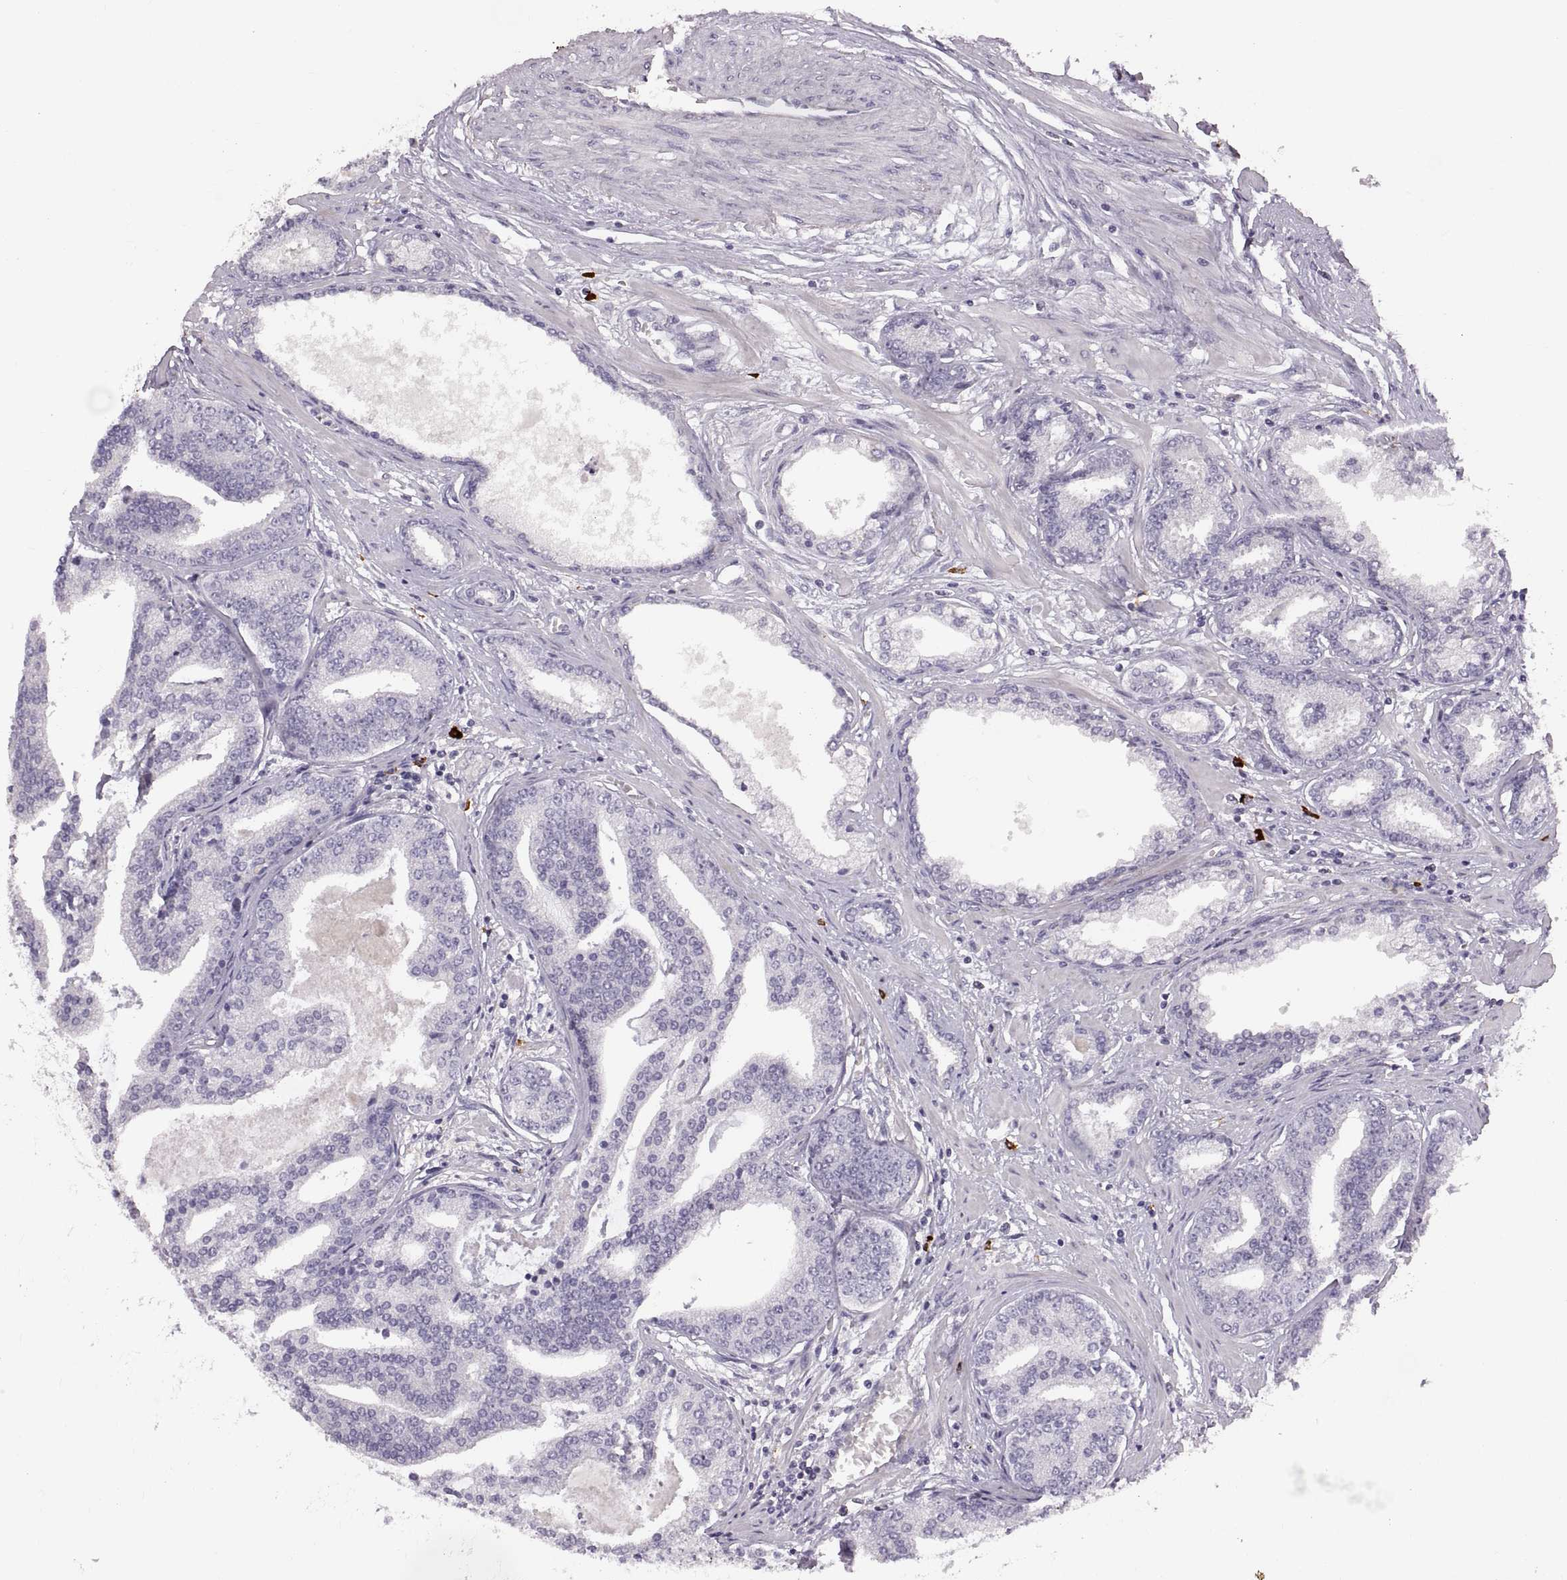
{"staining": {"intensity": "negative", "quantity": "none", "location": "none"}, "tissue": "prostate cancer", "cell_type": "Tumor cells", "image_type": "cancer", "snomed": [{"axis": "morphology", "description": "Adenocarcinoma, NOS"}, {"axis": "topography", "description": "Prostate"}], "caption": "DAB (3,3'-diaminobenzidine) immunohistochemical staining of human prostate cancer shows no significant staining in tumor cells.", "gene": "WFDC8", "patient": {"sex": "male", "age": 64}}